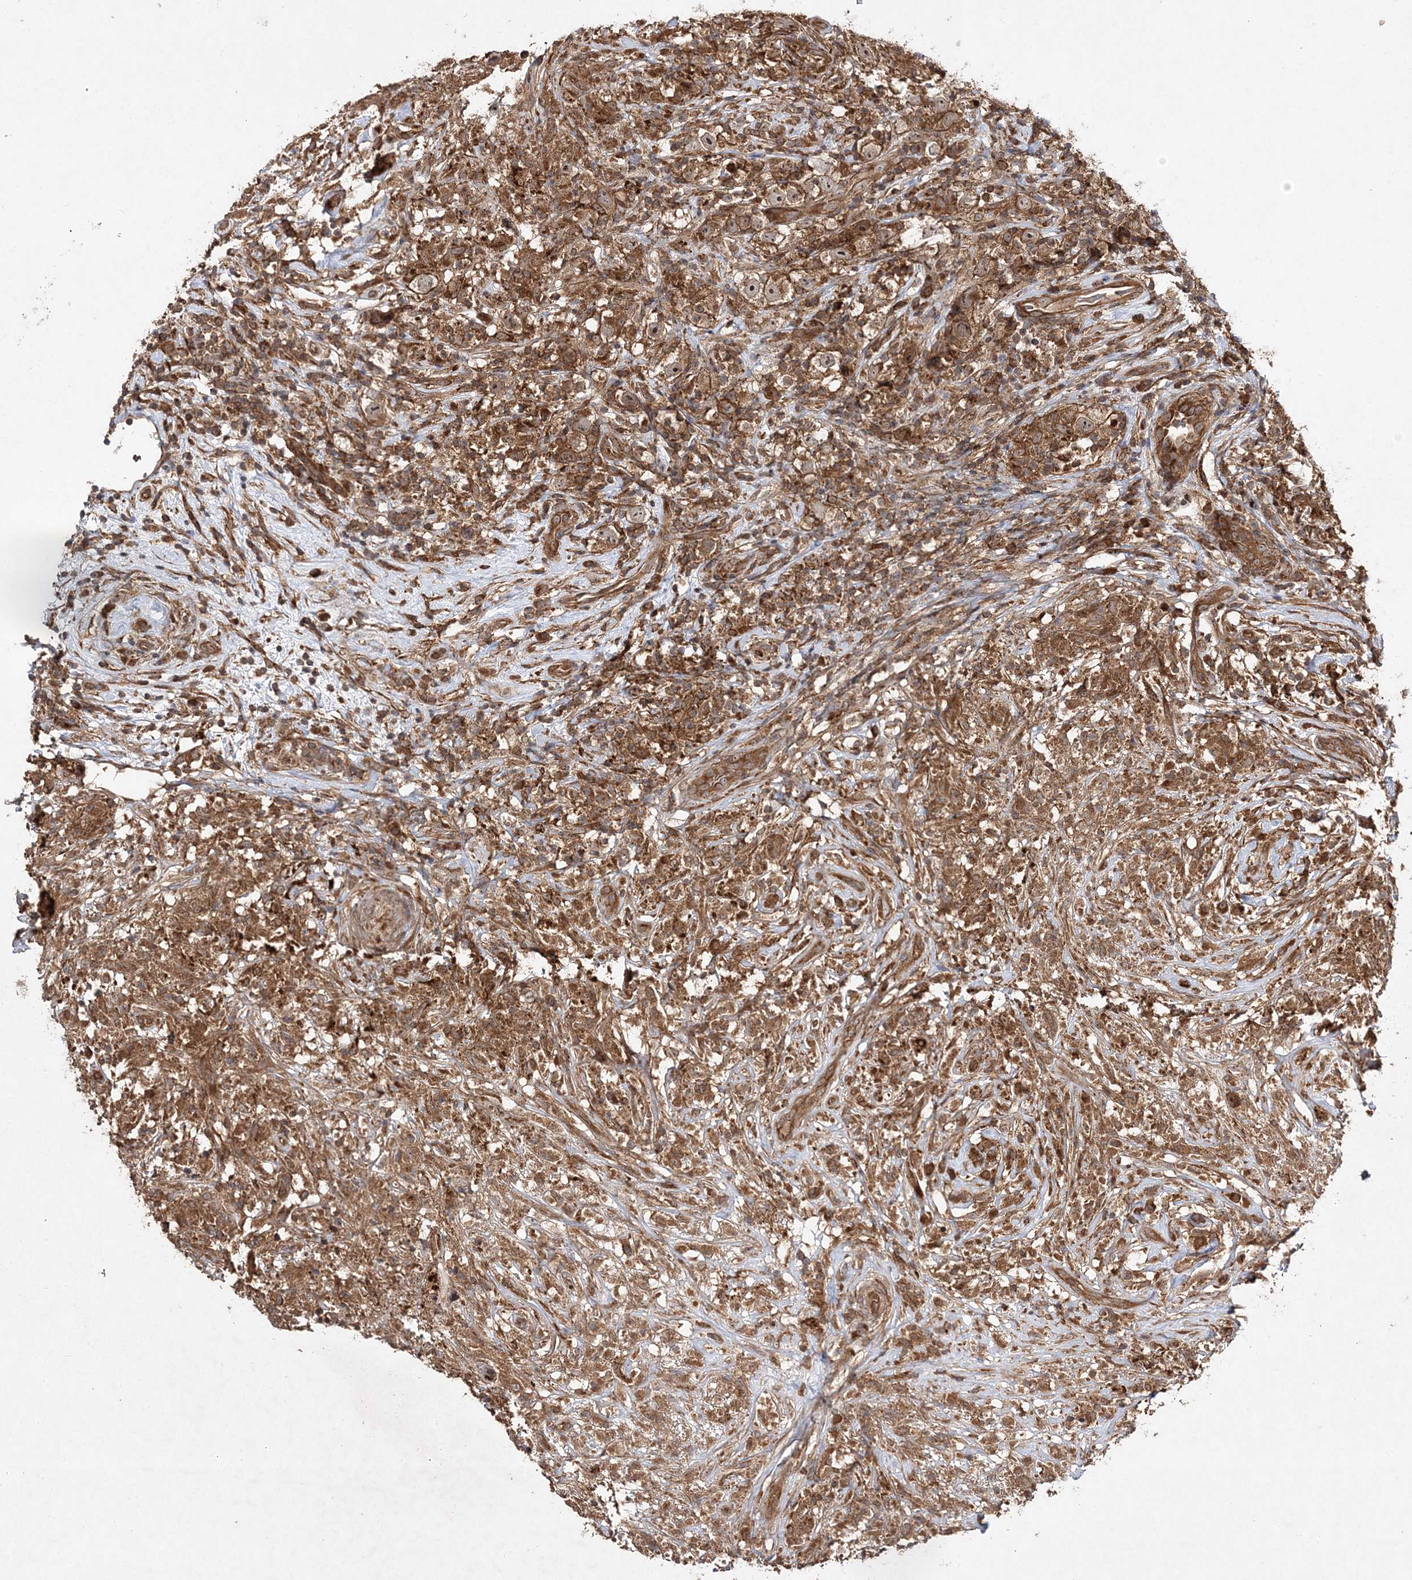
{"staining": {"intensity": "moderate", "quantity": ">75%", "location": "cytoplasmic/membranous,nuclear"}, "tissue": "testis cancer", "cell_type": "Tumor cells", "image_type": "cancer", "snomed": [{"axis": "morphology", "description": "Seminoma, NOS"}, {"axis": "topography", "description": "Testis"}], "caption": "Testis seminoma stained for a protein exhibits moderate cytoplasmic/membranous and nuclear positivity in tumor cells. (Brightfield microscopy of DAB IHC at high magnification).", "gene": "TMEM9B", "patient": {"sex": "male", "age": 49}}